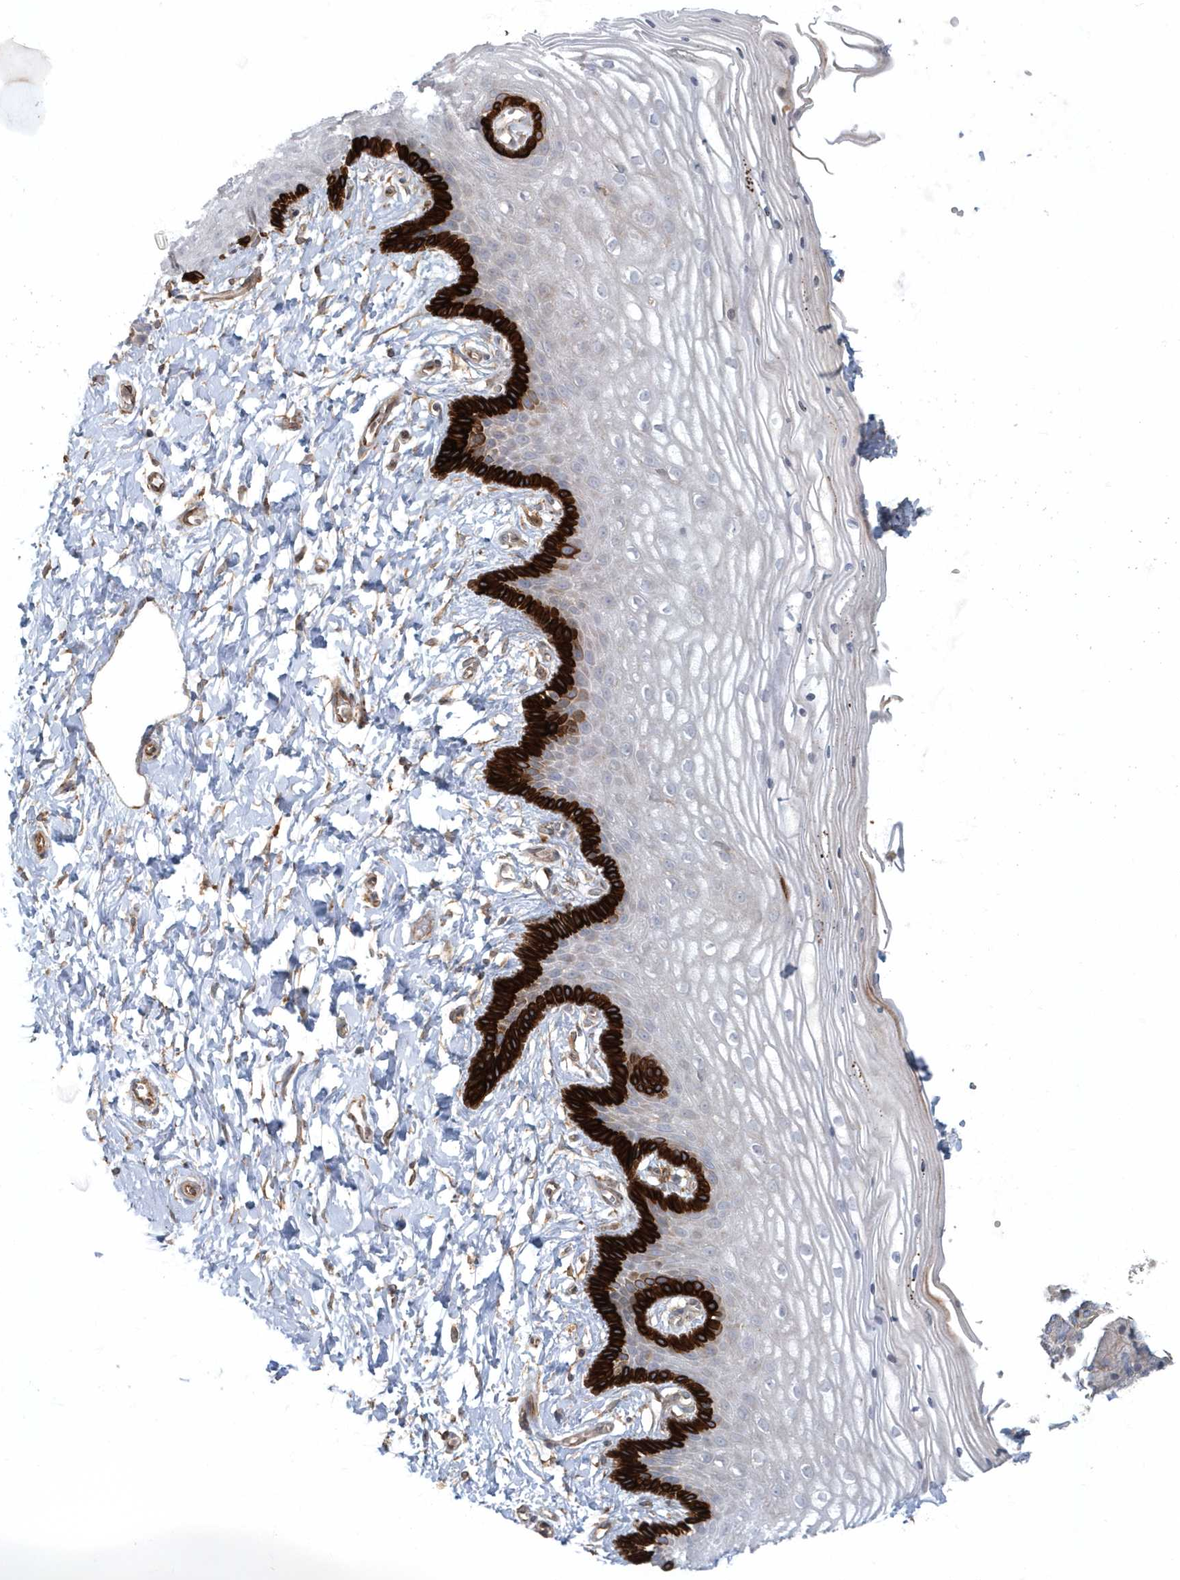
{"staining": {"intensity": "strong", "quantity": "25%-75%", "location": "cytoplasmic/membranous"}, "tissue": "vagina", "cell_type": "Squamous epithelial cells", "image_type": "normal", "snomed": [{"axis": "morphology", "description": "Normal tissue, NOS"}, {"axis": "topography", "description": "Vagina"}, {"axis": "topography", "description": "Cervix"}], "caption": "Immunohistochemistry histopathology image of normal vagina: human vagina stained using immunohistochemistry shows high levels of strong protein expression localized specifically in the cytoplasmic/membranous of squamous epithelial cells, appearing as a cytoplasmic/membranous brown color.", "gene": "ARHGEF38", "patient": {"sex": "female", "age": 40}}